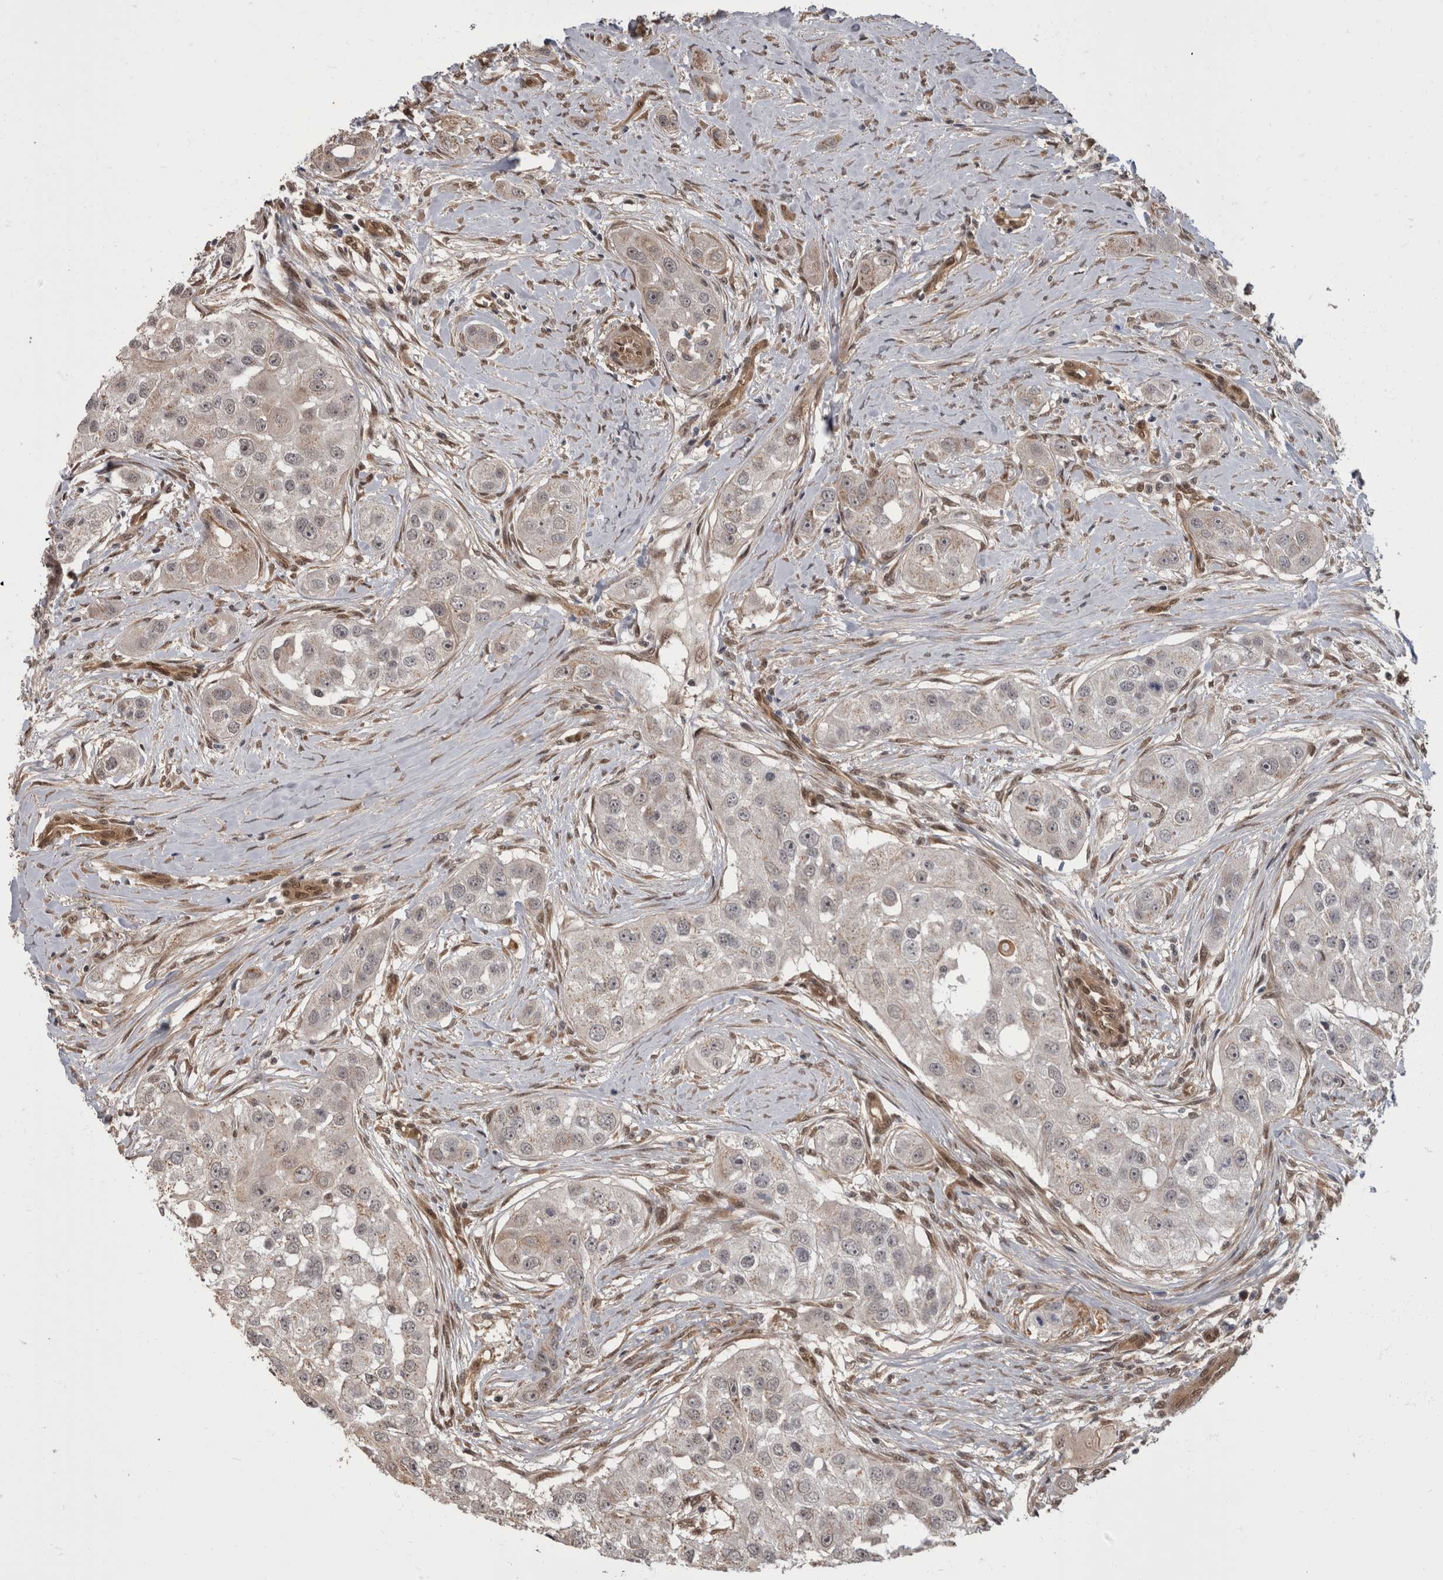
{"staining": {"intensity": "weak", "quantity": "<25%", "location": "nuclear"}, "tissue": "head and neck cancer", "cell_type": "Tumor cells", "image_type": "cancer", "snomed": [{"axis": "morphology", "description": "Normal tissue, NOS"}, {"axis": "morphology", "description": "Squamous cell carcinoma, NOS"}, {"axis": "topography", "description": "Skeletal muscle"}, {"axis": "topography", "description": "Head-Neck"}], "caption": "A micrograph of human head and neck cancer is negative for staining in tumor cells. (Brightfield microscopy of DAB (3,3'-diaminobenzidine) IHC at high magnification).", "gene": "AKT3", "patient": {"sex": "male", "age": 51}}